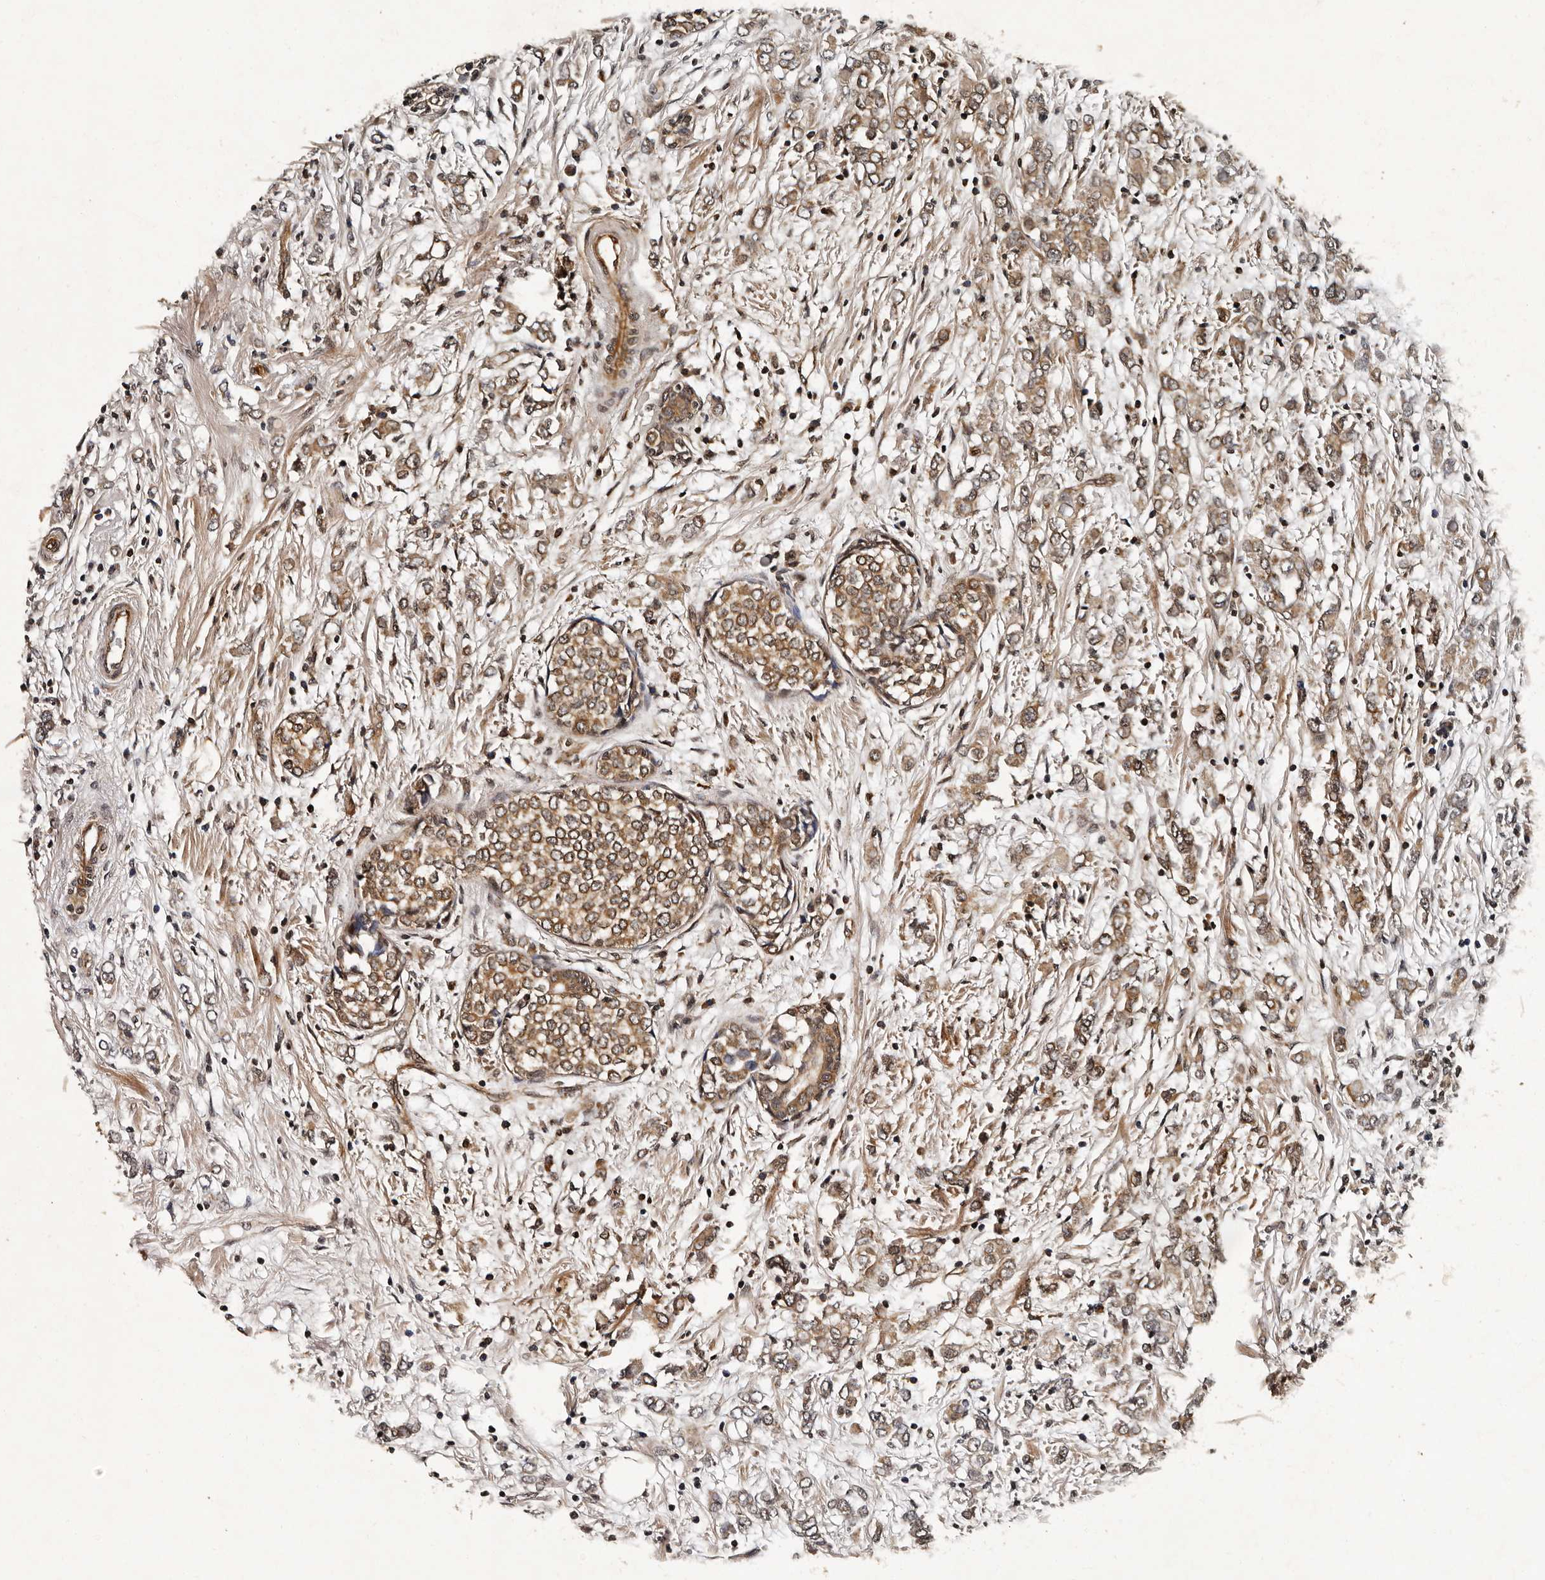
{"staining": {"intensity": "moderate", "quantity": ">75%", "location": "cytoplasmic/membranous,nuclear"}, "tissue": "breast cancer", "cell_type": "Tumor cells", "image_type": "cancer", "snomed": [{"axis": "morphology", "description": "Normal tissue, NOS"}, {"axis": "morphology", "description": "Lobular carcinoma"}, {"axis": "topography", "description": "Breast"}], "caption": "High-power microscopy captured an immunohistochemistry image of breast cancer (lobular carcinoma), revealing moderate cytoplasmic/membranous and nuclear expression in approximately >75% of tumor cells.", "gene": "CPNE3", "patient": {"sex": "female", "age": 47}}